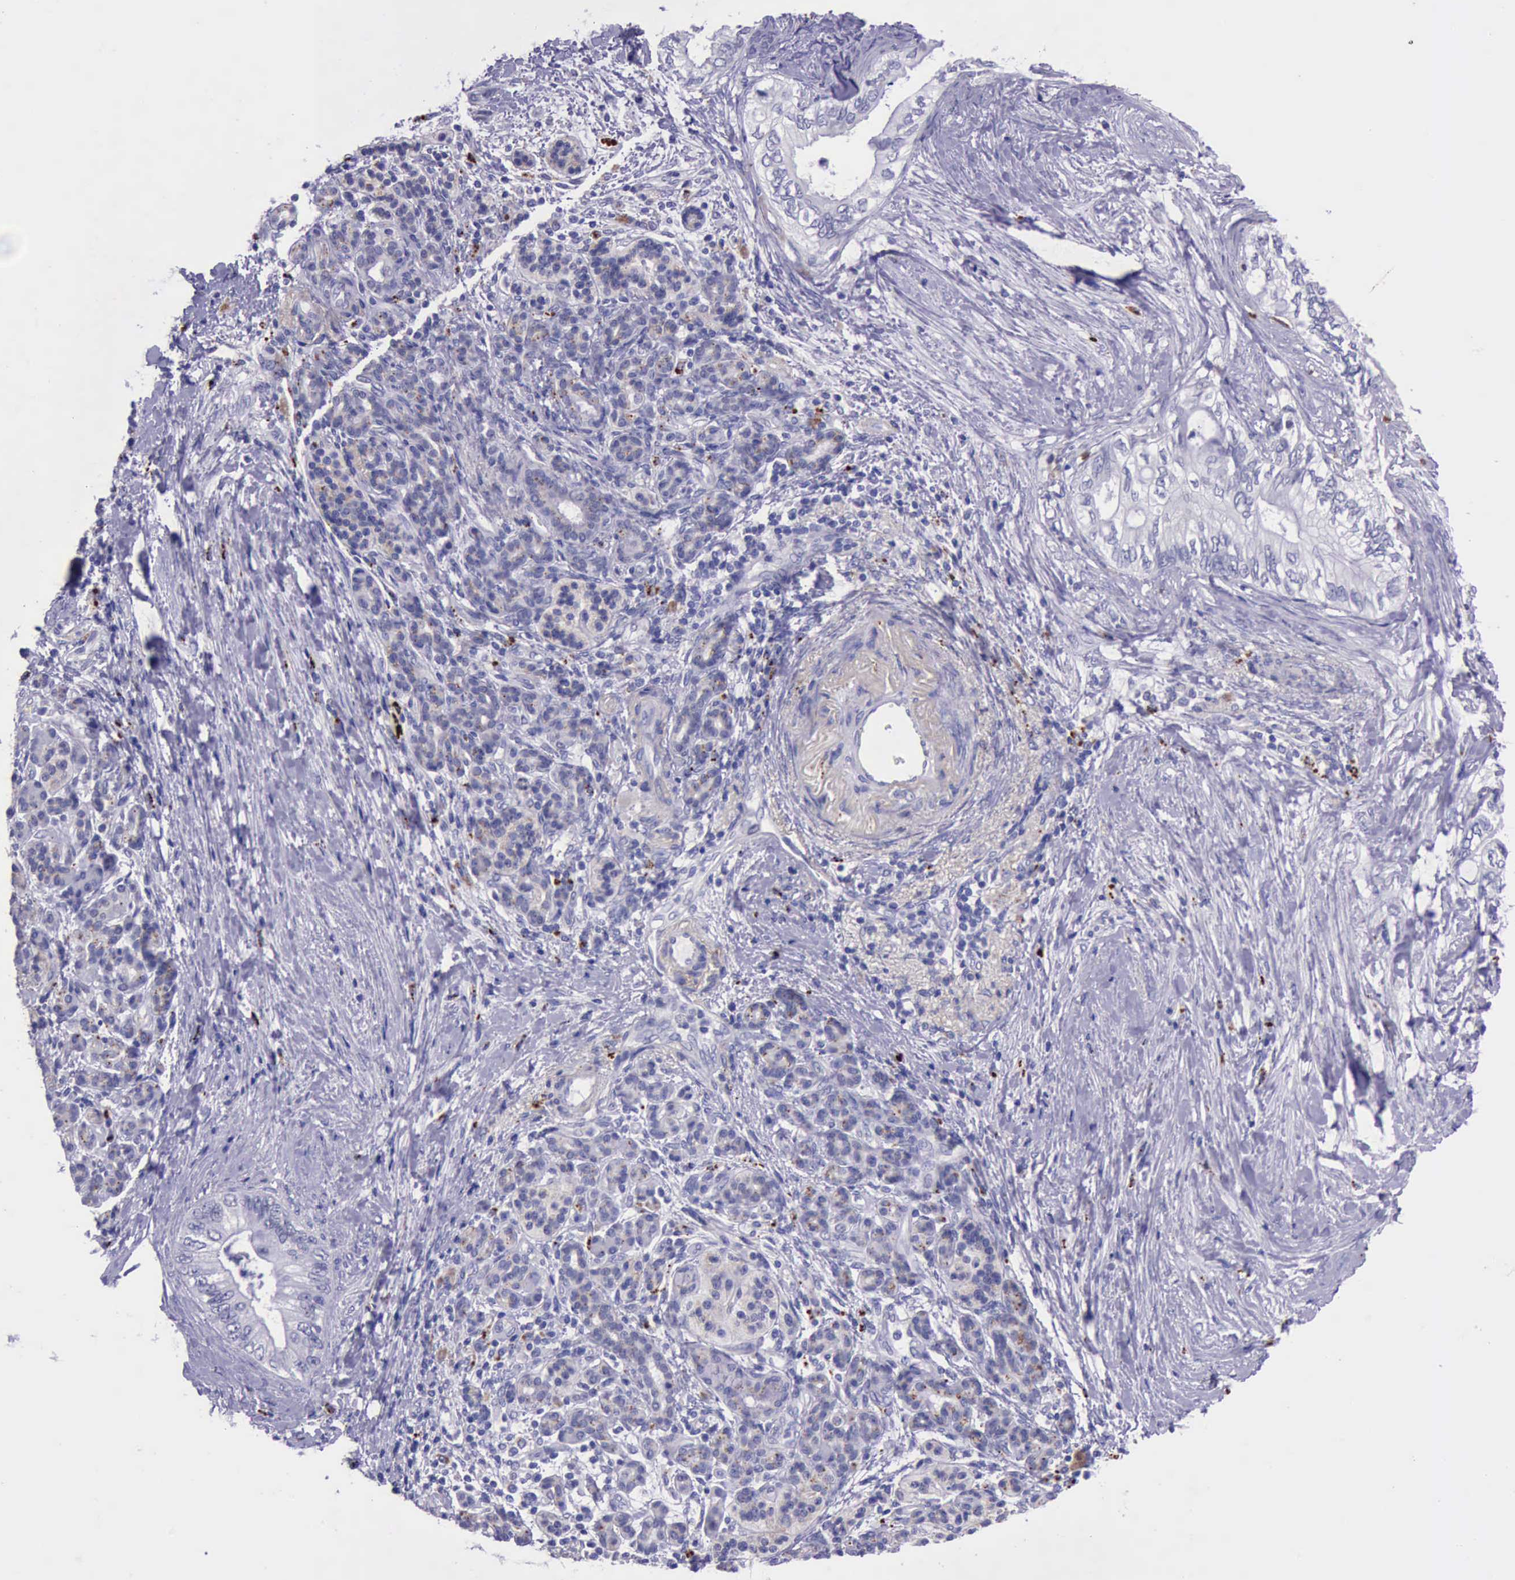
{"staining": {"intensity": "weak", "quantity": "25%-75%", "location": "cytoplasmic/membranous"}, "tissue": "pancreatic cancer", "cell_type": "Tumor cells", "image_type": "cancer", "snomed": [{"axis": "morphology", "description": "Adenocarcinoma, NOS"}, {"axis": "topography", "description": "Pancreas"}], "caption": "High-magnification brightfield microscopy of adenocarcinoma (pancreatic) stained with DAB (3,3'-diaminobenzidine) (brown) and counterstained with hematoxylin (blue). tumor cells exhibit weak cytoplasmic/membranous staining is appreciated in about25%-75% of cells.", "gene": "GLA", "patient": {"sex": "female", "age": 66}}